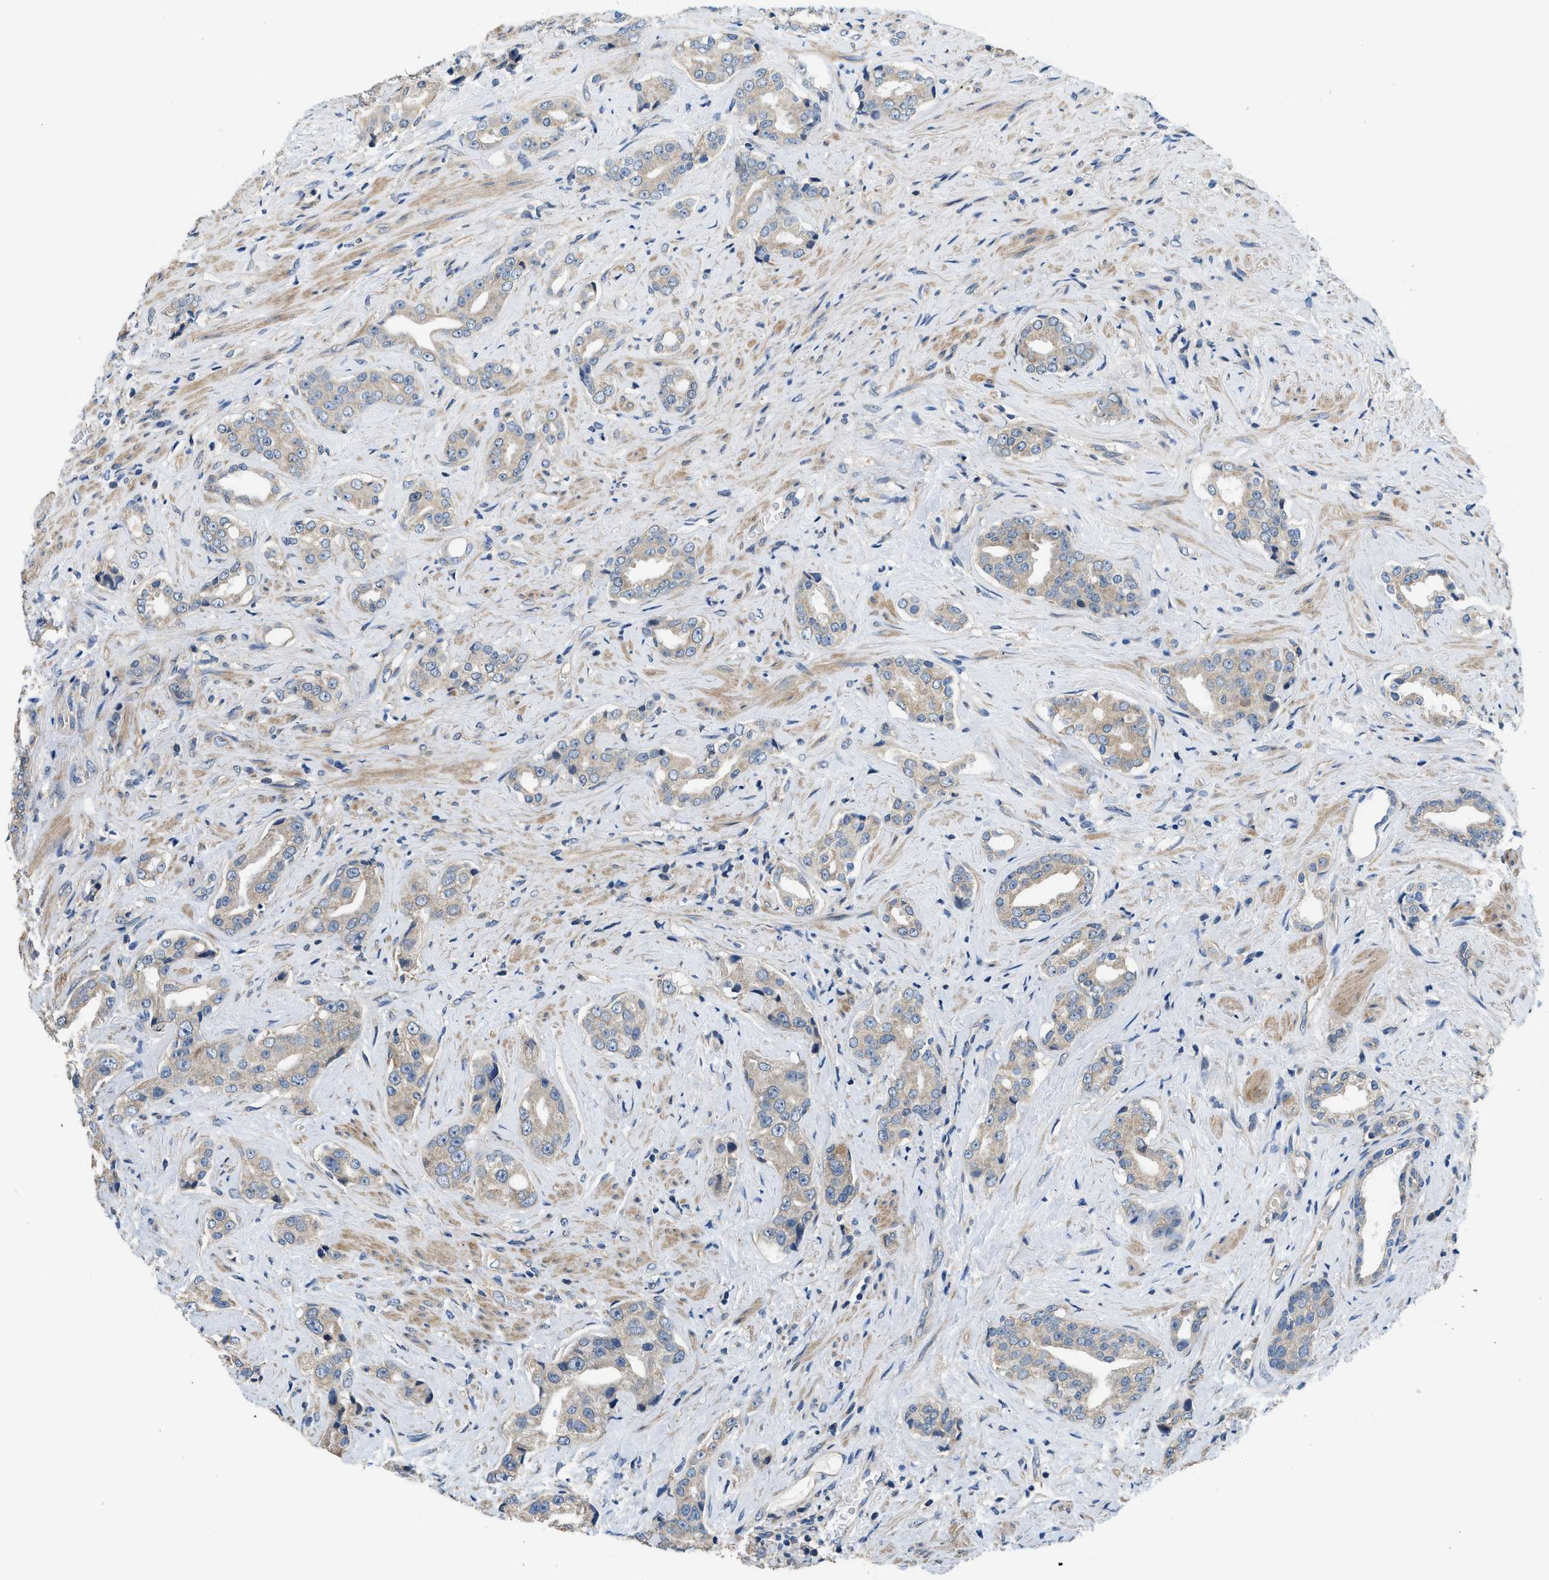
{"staining": {"intensity": "weak", "quantity": ">75%", "location": "cytoplasmic/membranous"}, "tissue": "prostate cancer", "cell_type": "Tumor cells", "image_type": "cancer", "snomed": [{"axis": "morphology", "description": "Adenocarcinoma, High grade"}, {"axis": "topography", "description": "Prostate"}], "caption": "Immunohistochemistry (DAB (3,3'-diaminobenzidine)) staining of prostate cancer exhibits weak cytoplasmic/membranous protein staining in about >75% of tumor cells.", "gene": "SSH2", "patient": {"sex": "male", "age": 71}}